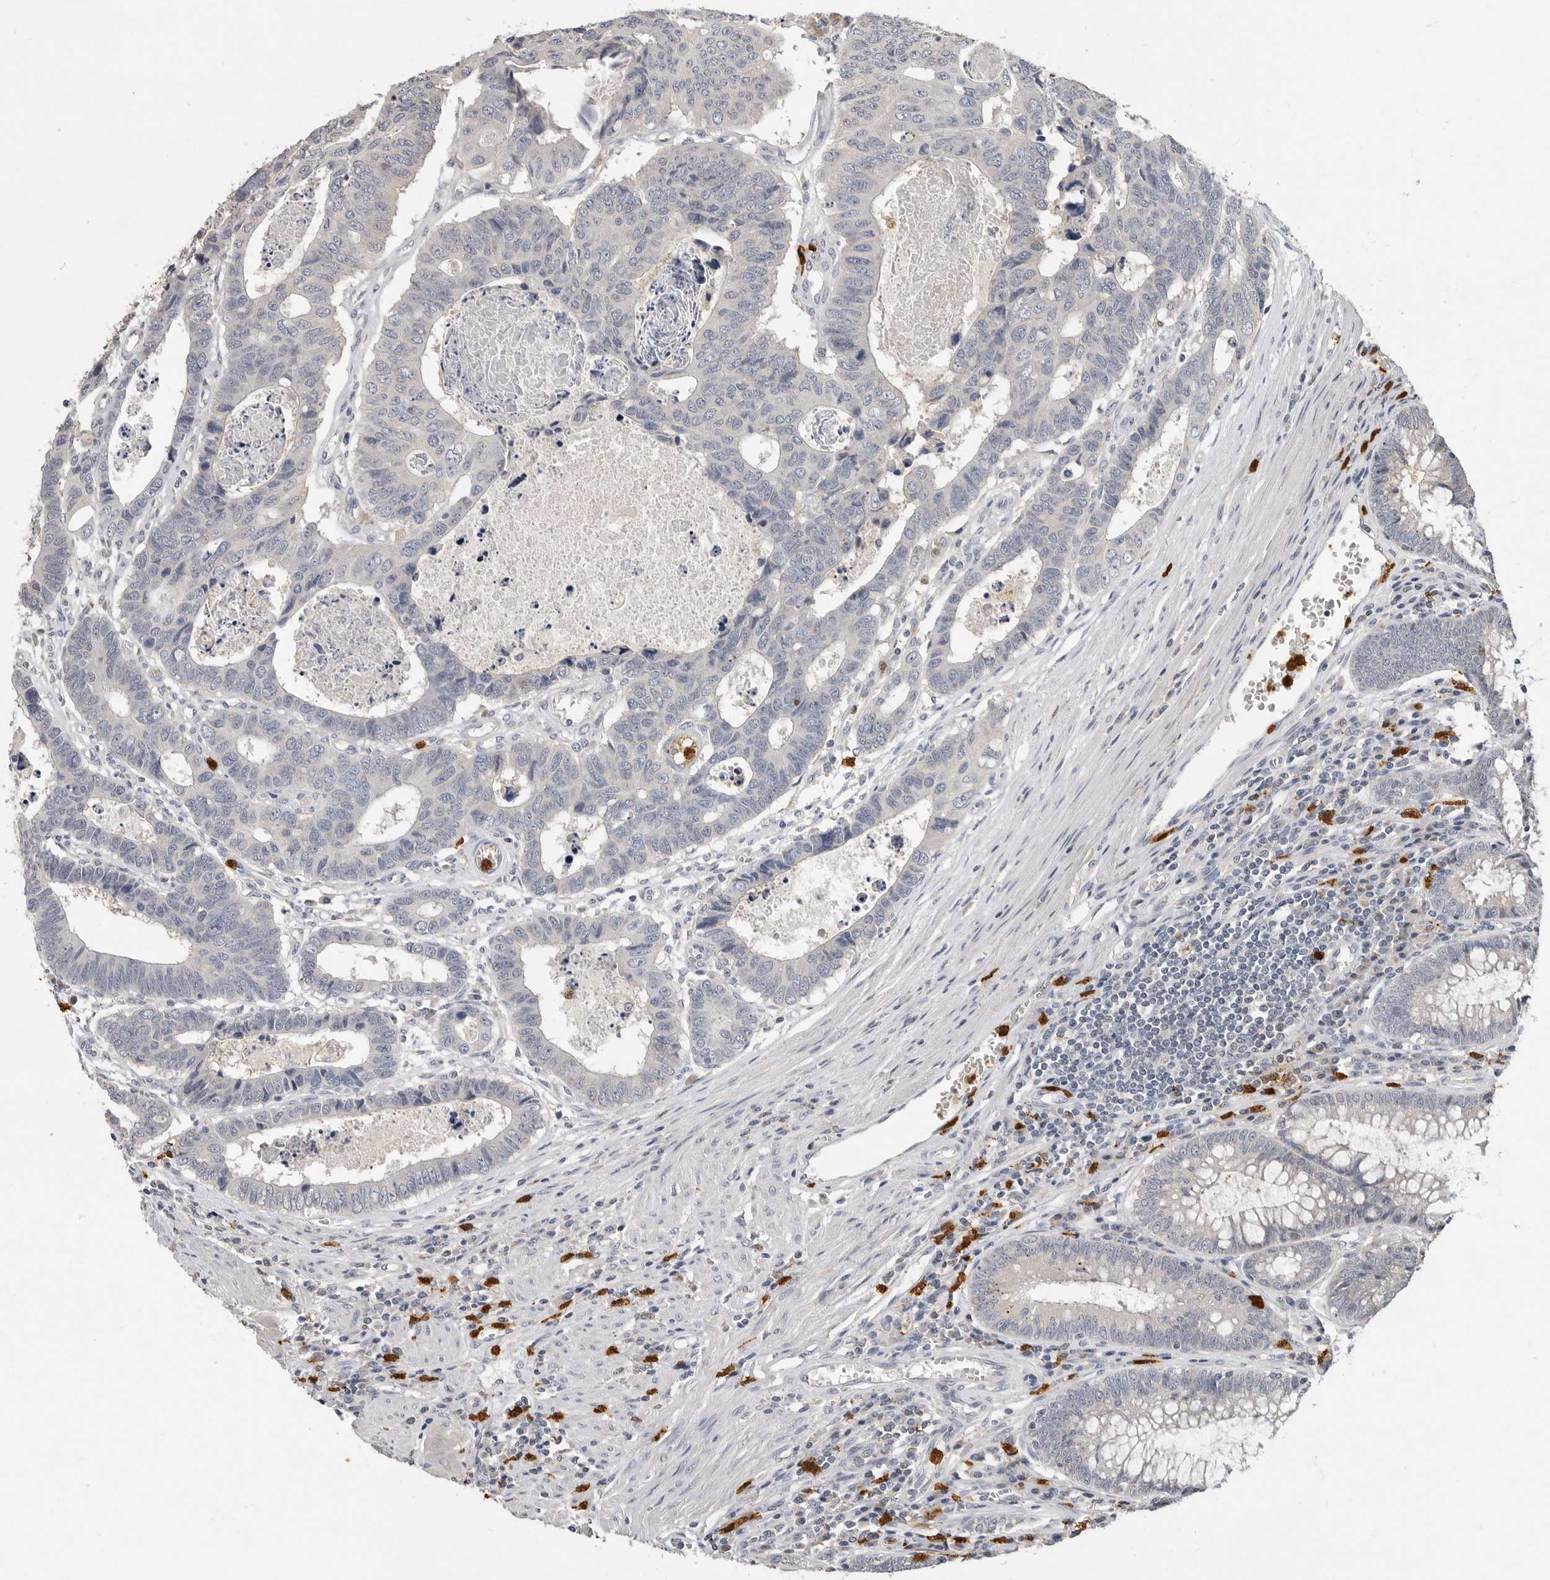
{"staining": {"intensity": "negative", "quantity": "none", "location": "none"}, "tissue": "colorectal cancer", "cell_type": "Tumor cells", "image_type": "cancer", "snomed": [{"axis": "morphology", "description": "Adenocarcinoma, NOS"}, {"axis": "topography", "description": "Rectum"}], "caption": "This image is of colorectal adenocarcinoma stained with immunohistochemistry to label a protein in brown with the nuclei are counter-stained blue. There is no positivity in tumor cells.", "gene": "LTBR", "patient": {"sex": "male", "age": 84}}